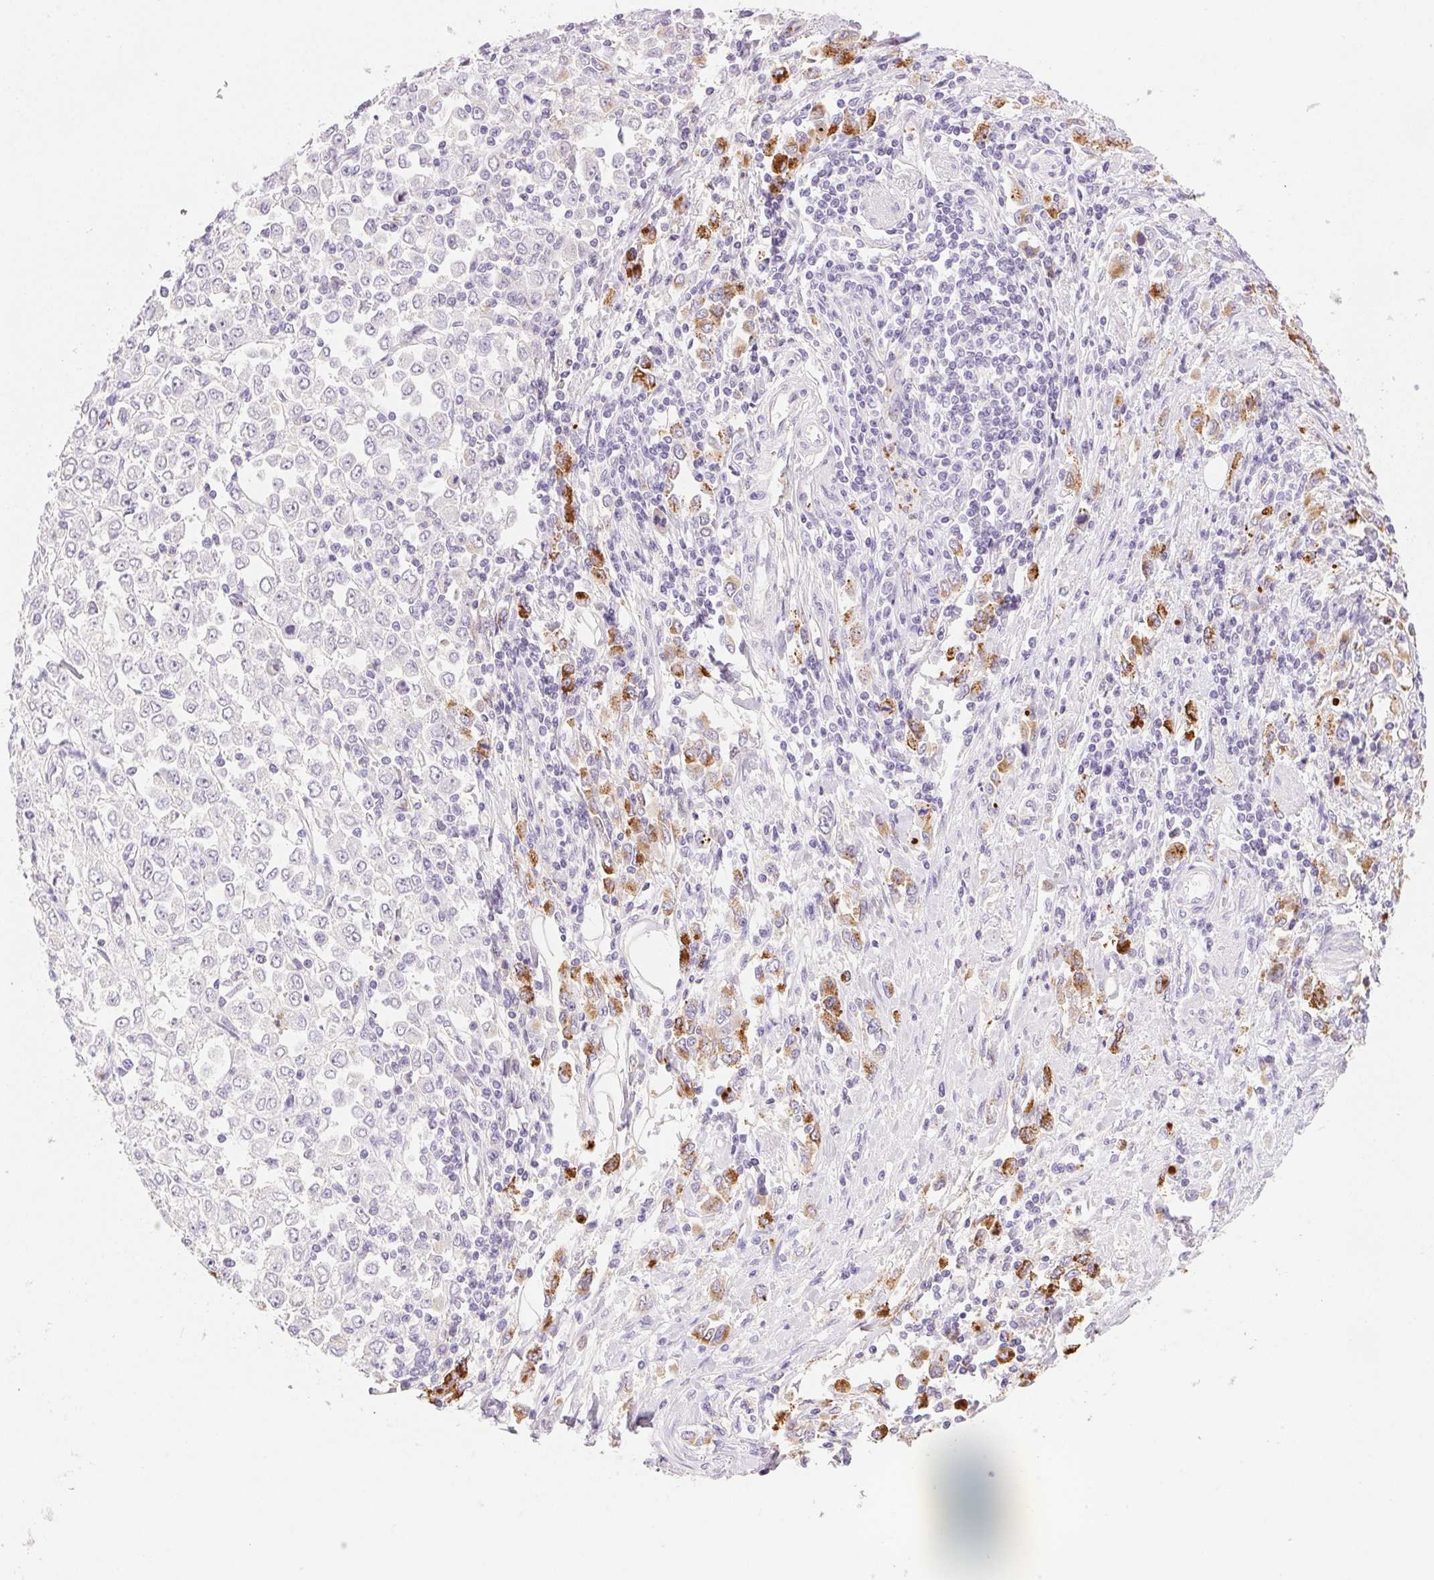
{"staining": {"intensity": "negative", "quantity": "none", "location": "none"}, "tissue": "stomach cancer", "cell_type": "Tumor cells", "image_type": "cancer", "snomed": [{"axis": "morphology", "description": "Adenocarcinoma, NOS"}, {"axis": "topography", "description": "Stomach, upper"}], "caption": "Tumor cells are negative for protein expression in human adenocarcinoma (stomach).", "gene": "FGA", "patient": {"sex": "male", "age": 70}}